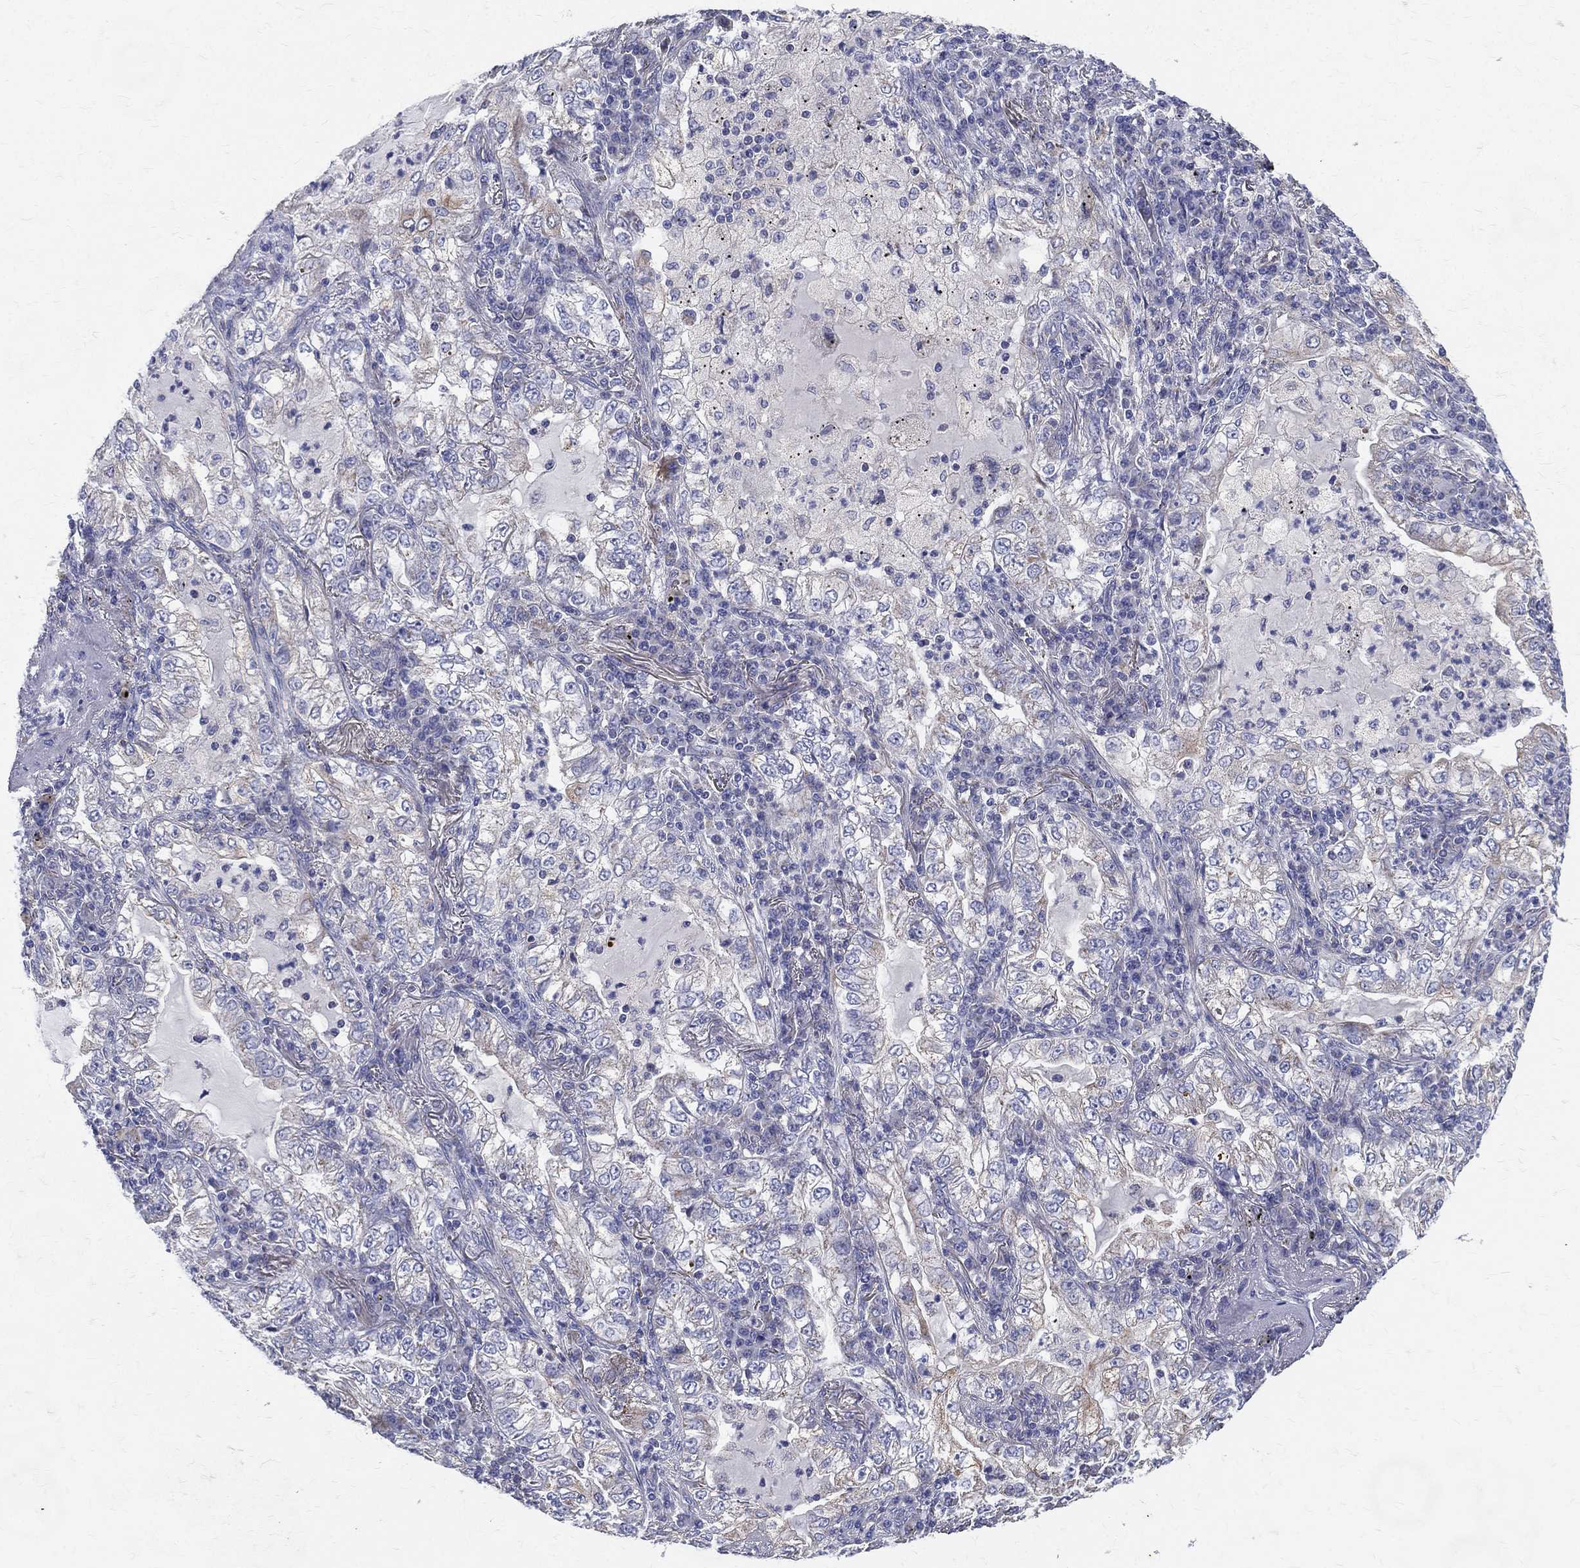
{"staining": {"intensity": "weak", "quantity": "<25%", "location": "cytoplasmic/membranous"}, "tissue": "lung cancer", "cell_type": "Tumor cells", "image_type": "cancer", "snomed": [{"axis": "morphology", "description": "Adenocarcinoma, NOS"}, {"axis": "topography", "description": "Lung"}], "caption": "DAB immunohistochemical staining of lung cancer reveals no significant staining in tumor cells. The staining was performed using DAB to visualize the protein expression in brown, while the nuclei were stained in blue with hematoxylin (Magnification: 20x).", "gene": "PWWP3A", "patient": {"sex": "female", "age": 73}}